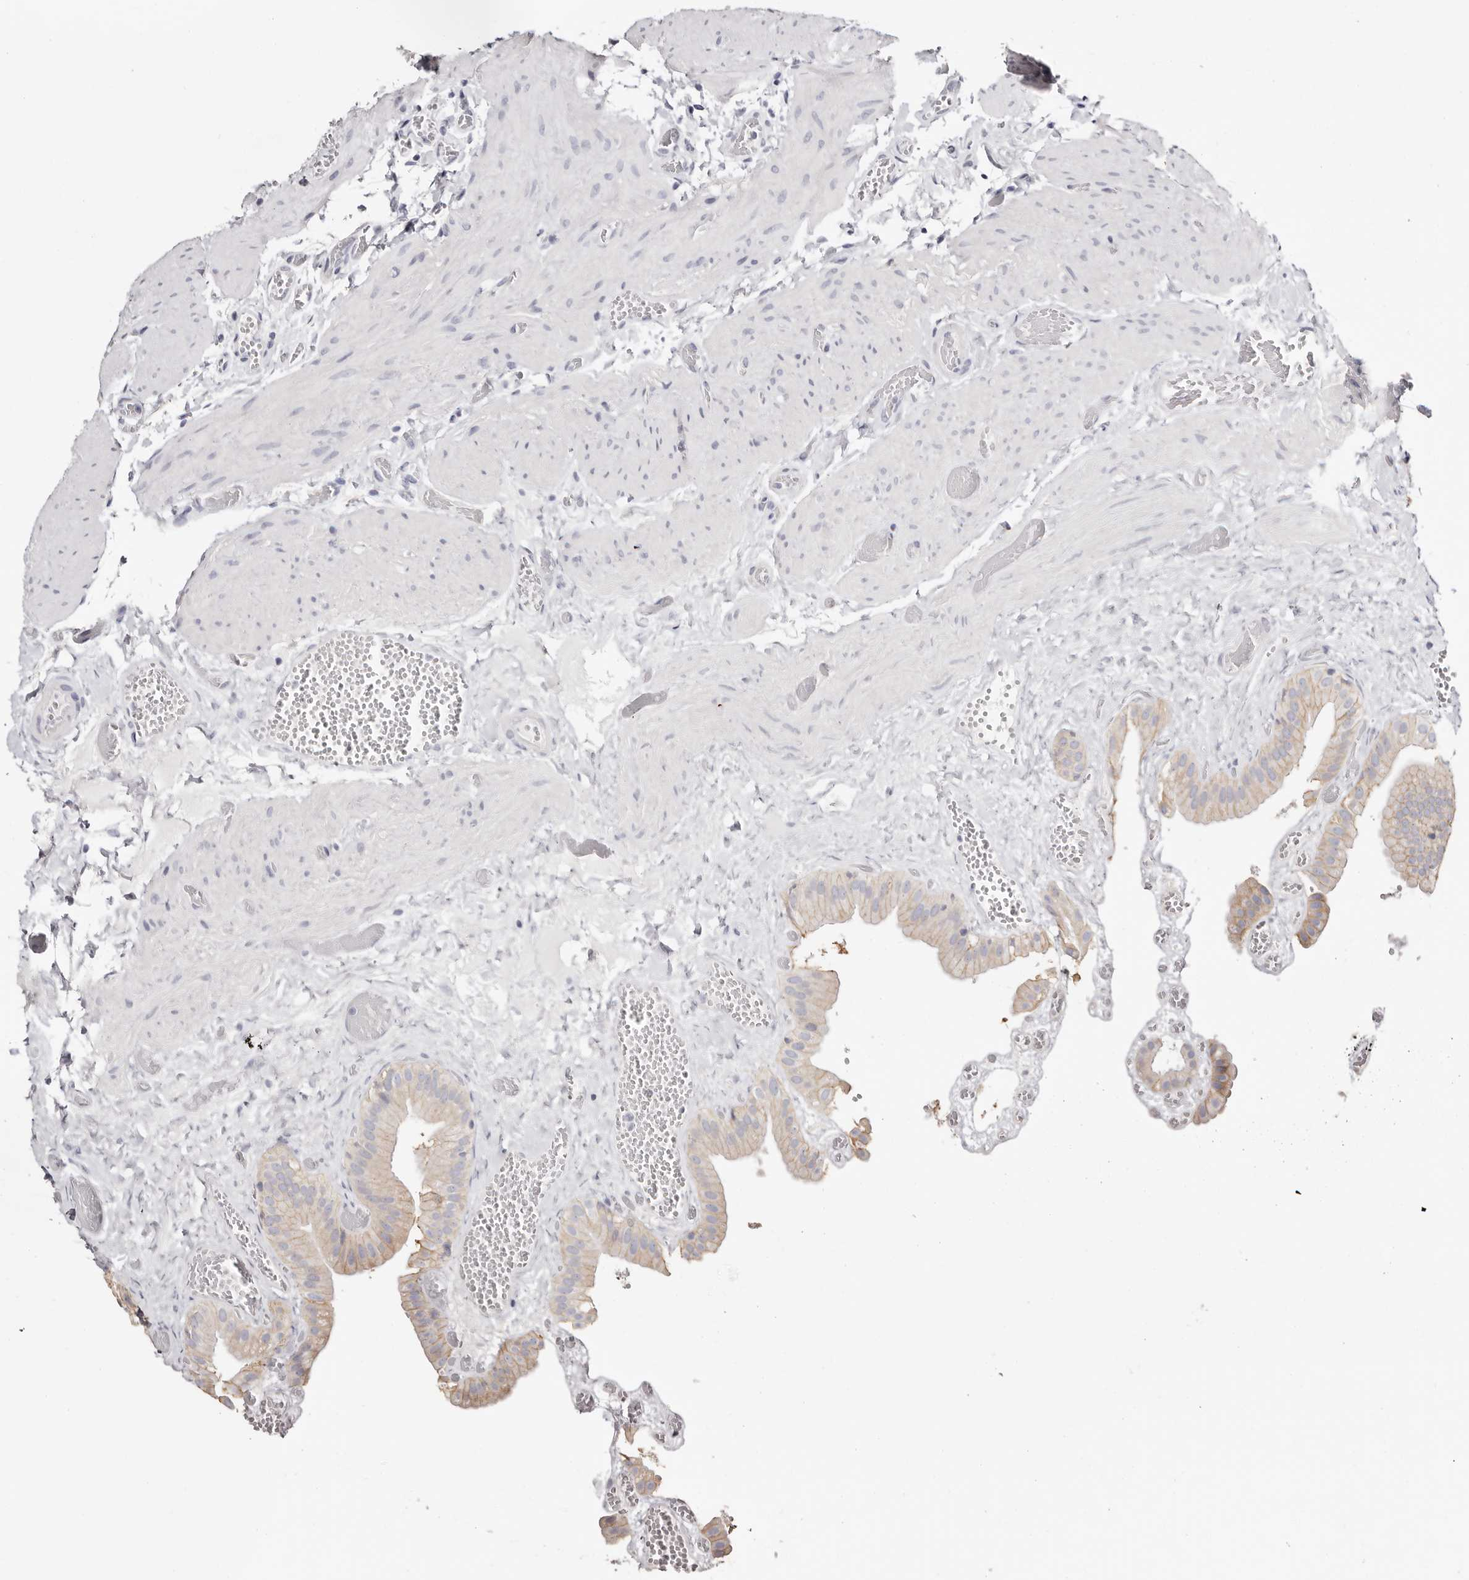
{"staining": {"intensity": "weak", "quantity": "25%-75%", "location": "cytoplasmic/membranous"}, "tissue": "gallbladder", "cell_type": "Glandular cells", "image_type": "normal", "snomed": [{"axis": "morphology", "description": "Normal tissue, NOS"}, {"axis": "topography", "description": "Gallbladder"}], "caption": "Immunohistochemical staining of benign human gallbladder demonstrates 25%-75% levels of weak cytoplasmic/membranous protein staining in approximately 25%-75% of glandular cells.", "gene": "AKNAD1", "patient": {"sex": "female", "age": 64}}